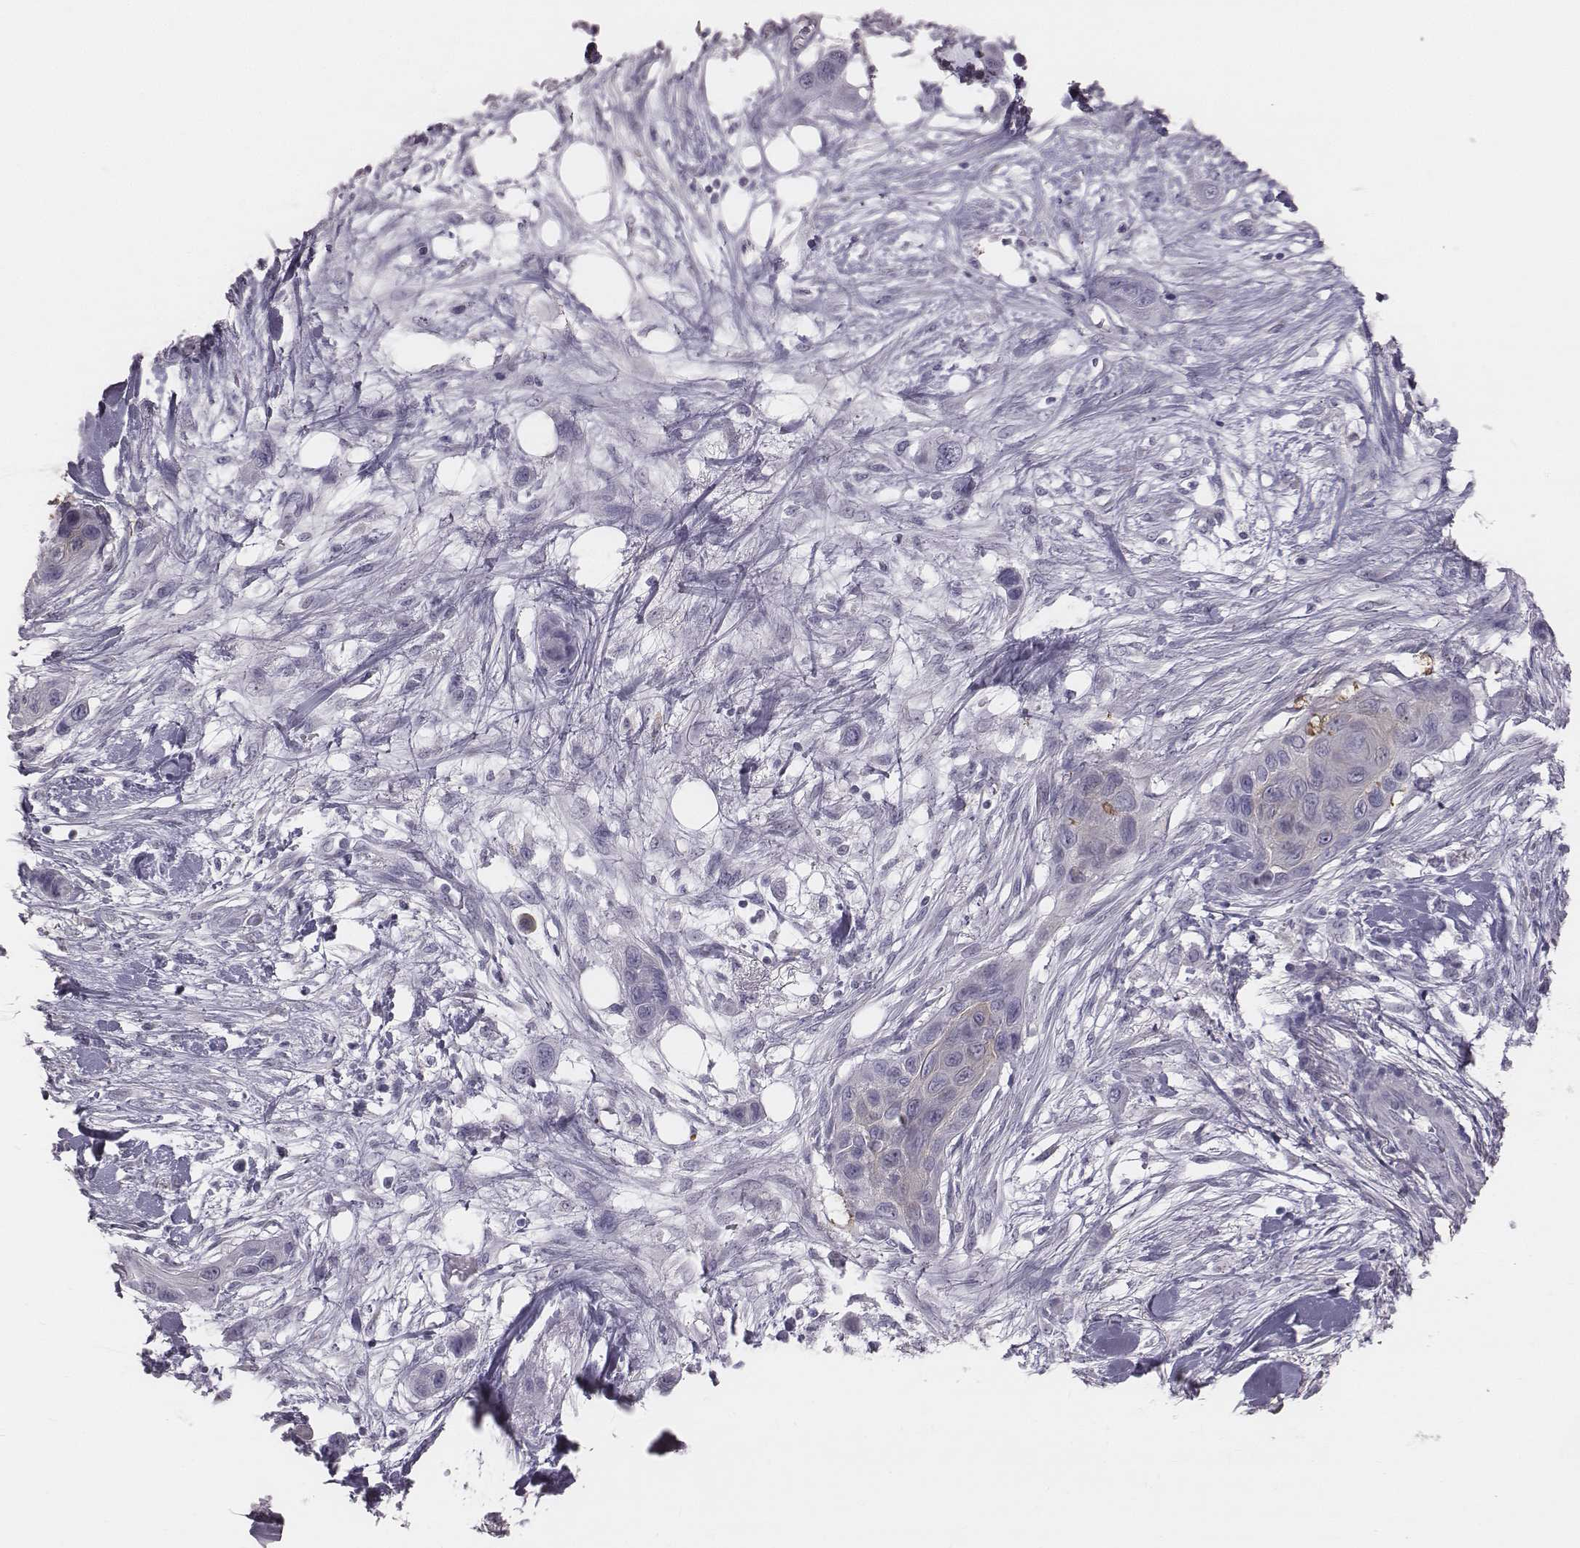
{"staining": {"intensity": "negative", "quantity": "none", "location": "none"}, "tissue": "skin cancer", "cell_type": "Tumor cells", "image_type": "cancer", "snomed": [{"axis": "morphology", "description": "Squamous cell carcinoma, NOS"}, {"axis": "topography", "description": "Skin"}], "caption": "The immunohistochemistry (IHC) histopathology image has no significant expression in tumor cells of skin cancer tissue.", "gene": "C6orf58", "patient": {"sex": "male", "age": 79}}